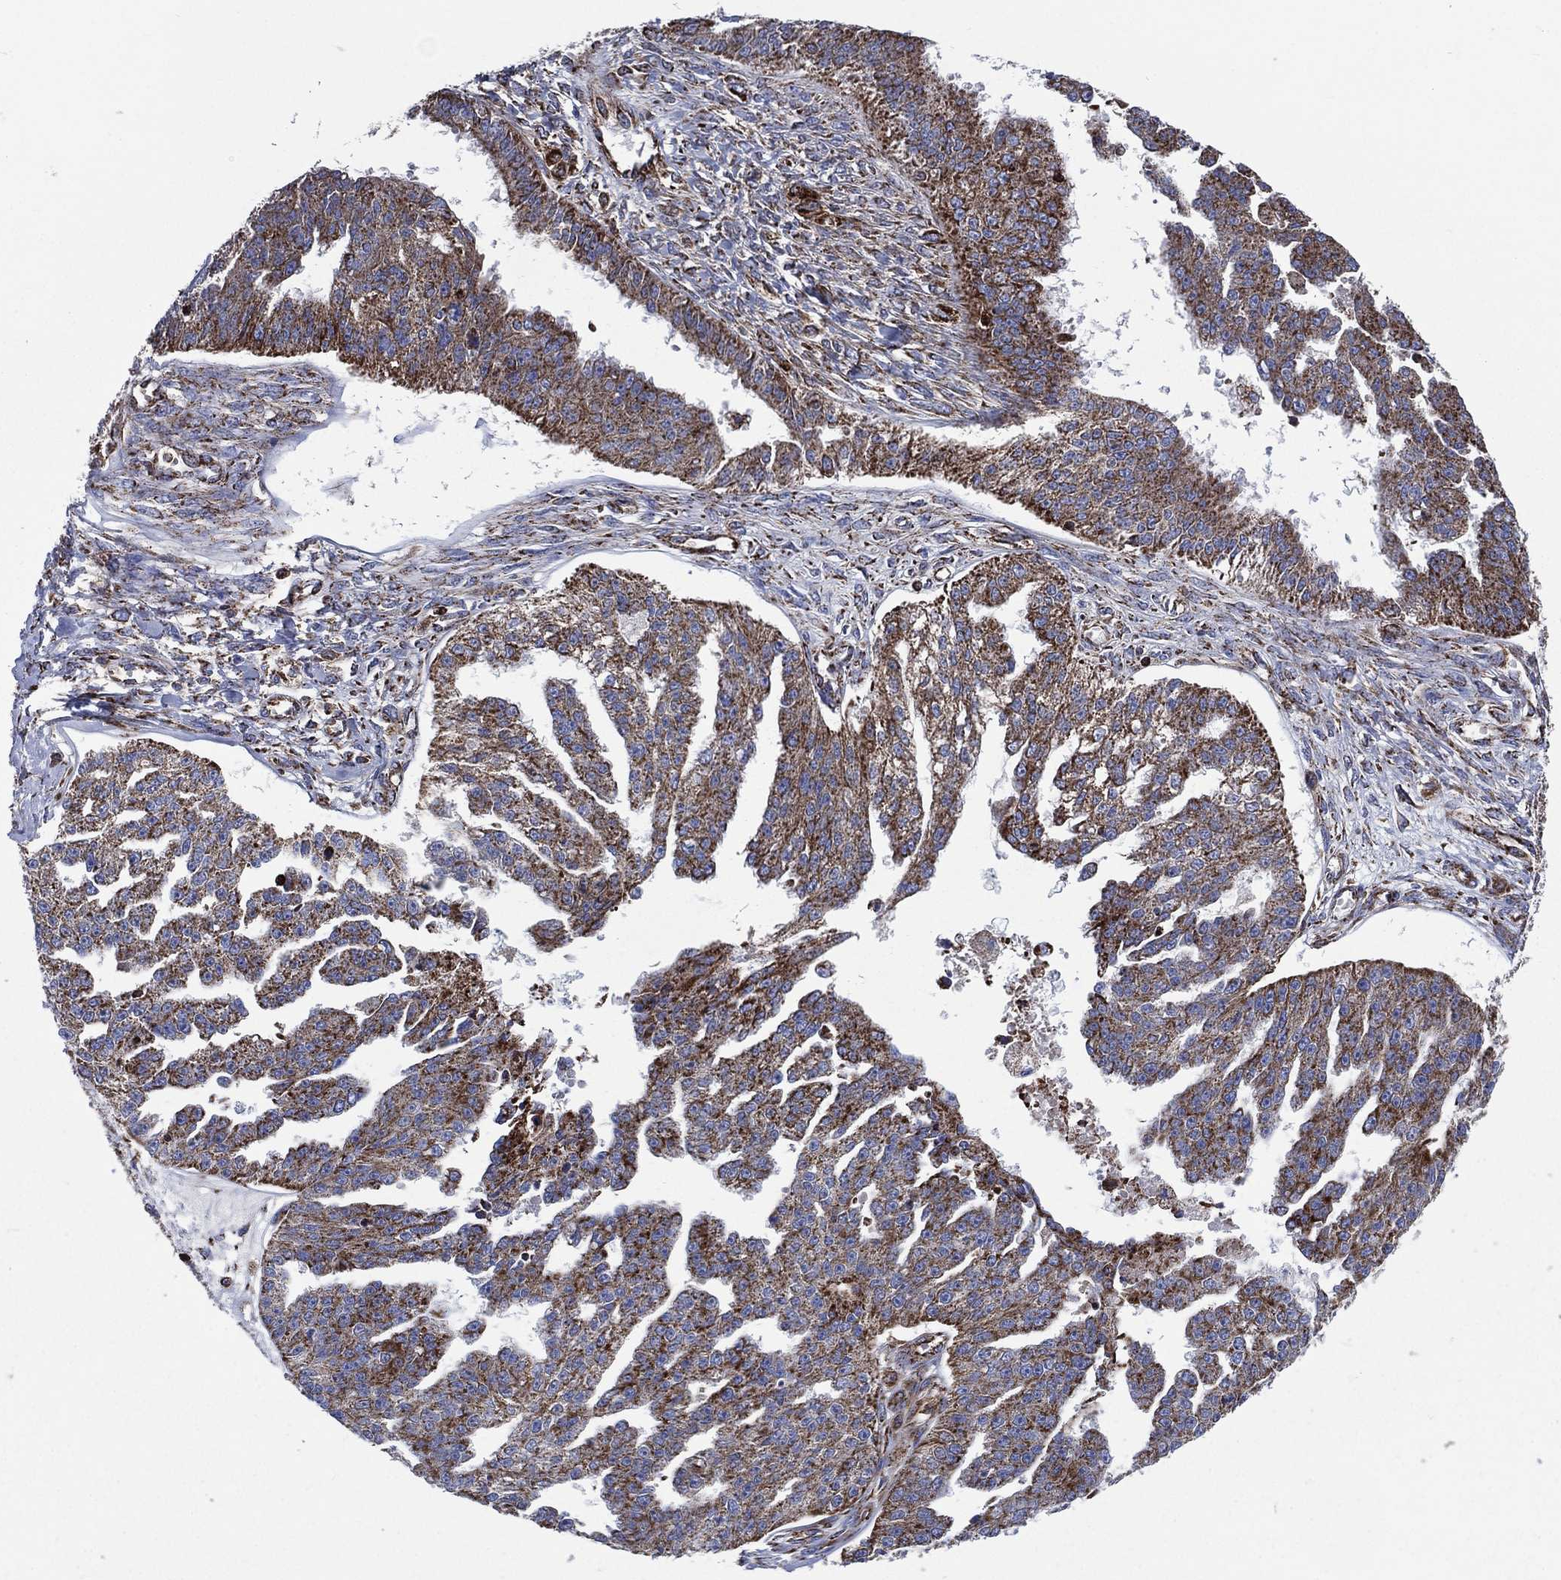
{"staining": {"intensity": "strong", "quantity": ">75%", "location": "cytoplasmic/membranous"}, "tissue": "ovarian cancer", "cell_type": "Tumor cells", "image_type": "cancer", "snomed": [{"axis": "morphology", "description": "Cystadenocarcinoma, serous, NOS"}, {"axis": "topography", "description": "Ovary"}], "caption": "Strong cytoplasmic/membranous staining is identified in about >75% of tumor cells in serous cystadenocarcinoma (ovarian).", "gene": "ANKRD37", "patient": {"sex": "female", "age": 58}}